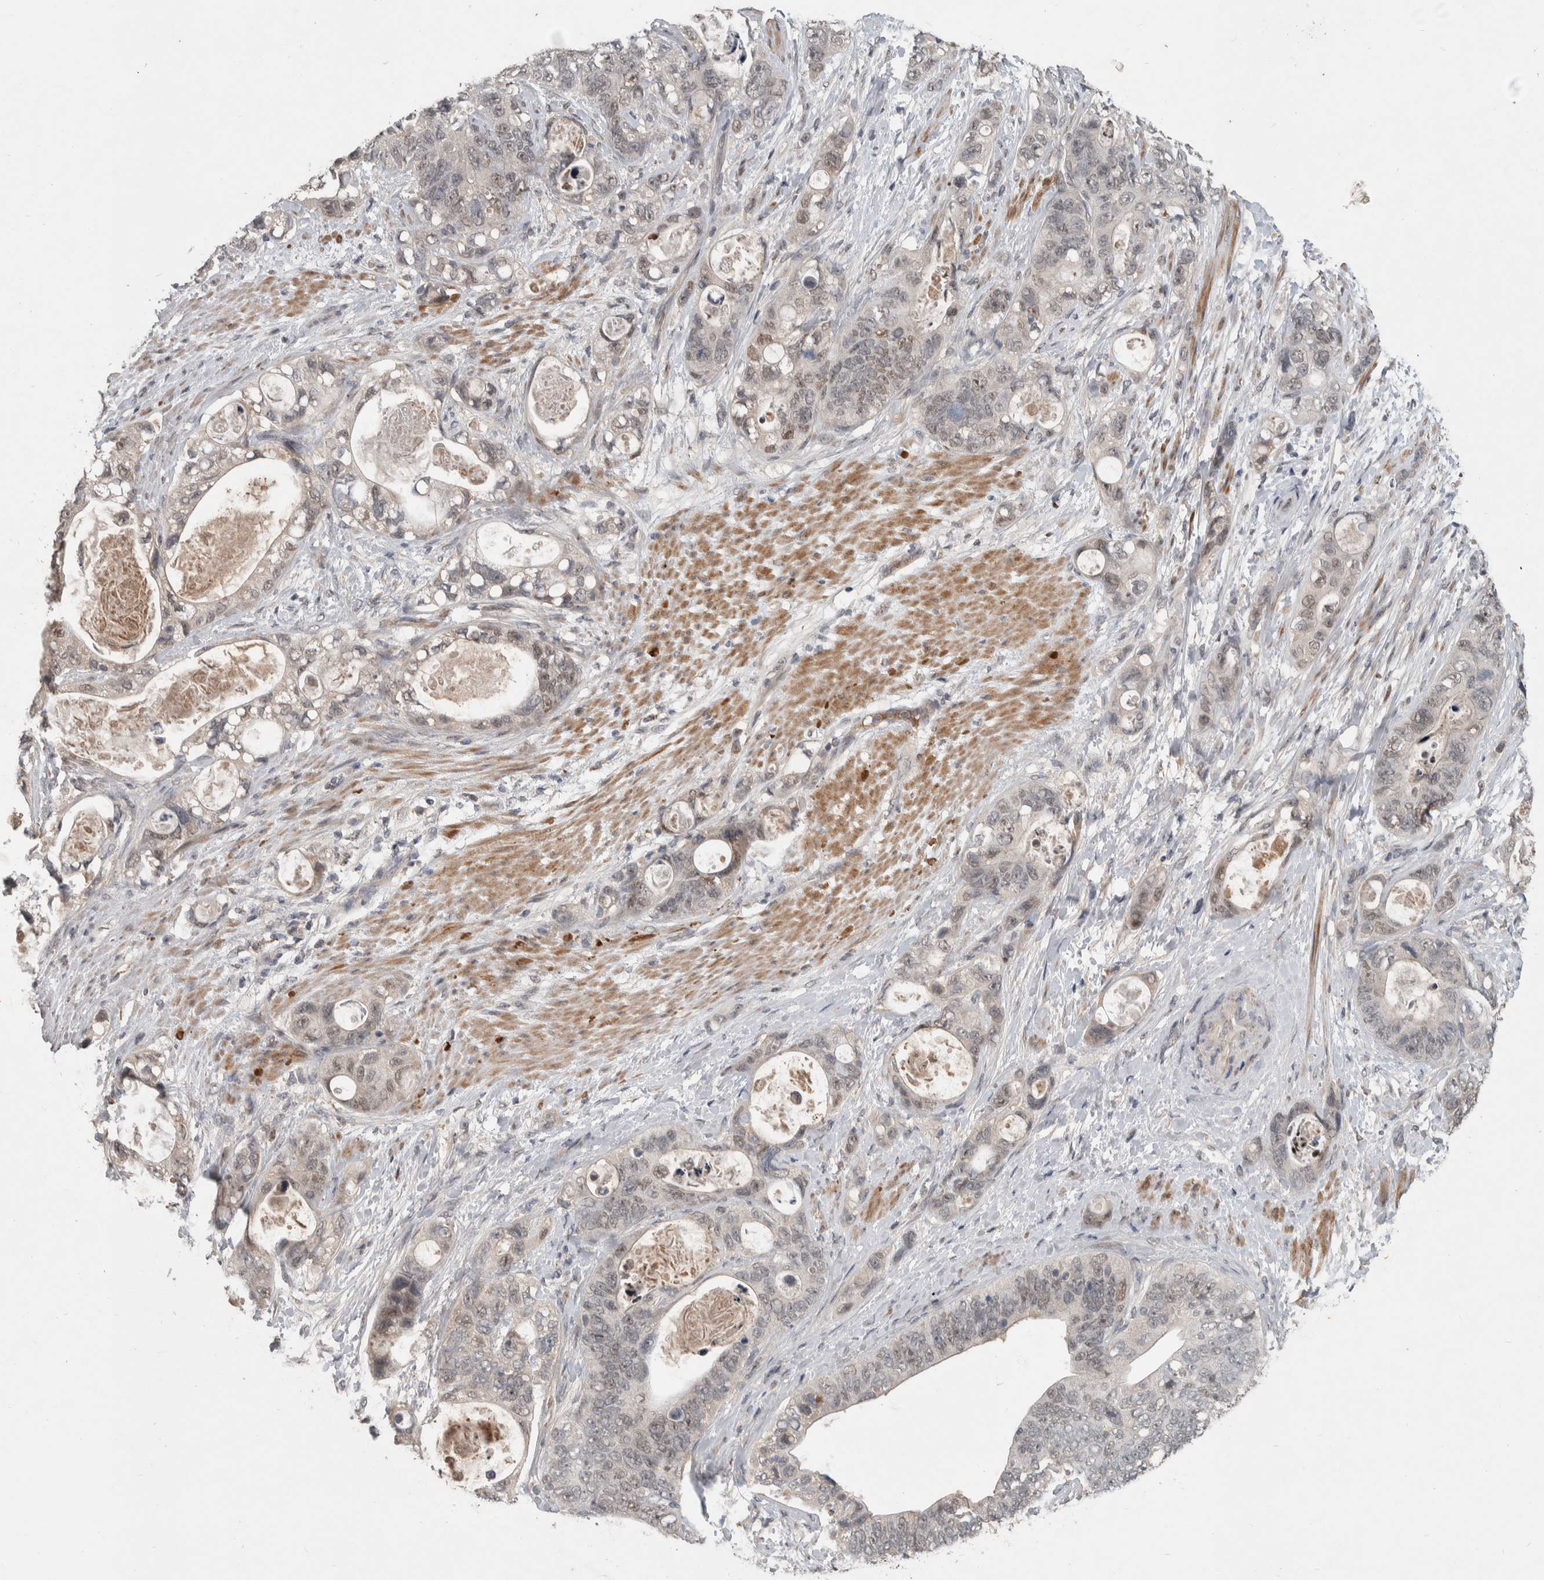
{"staining": {"intensity": "weak", "quantity": "25%-75%", "location": "nuclear"}, "tissue": "stomach cancer", "cell_type": "Tumor cells", "image_type": "cancer", "snomed": [{"axis": "morphology", "description": "Normal tissue, NOS"}, {"axis": "morphology", "description": "Adenocarcinoma, NOS"}, {"axis": "topography", "description": "Stomach"}], "caption": "Protein expression by IHC reveals weak nuclear staining in approximately 25%-75% of tumor cells in adenocarcinoma (stomach). Ihc stains the protein in brown and the nuclei are stained blue.", "gene": "CHRM3", "patient": {"sex": "female", "age": 89}}